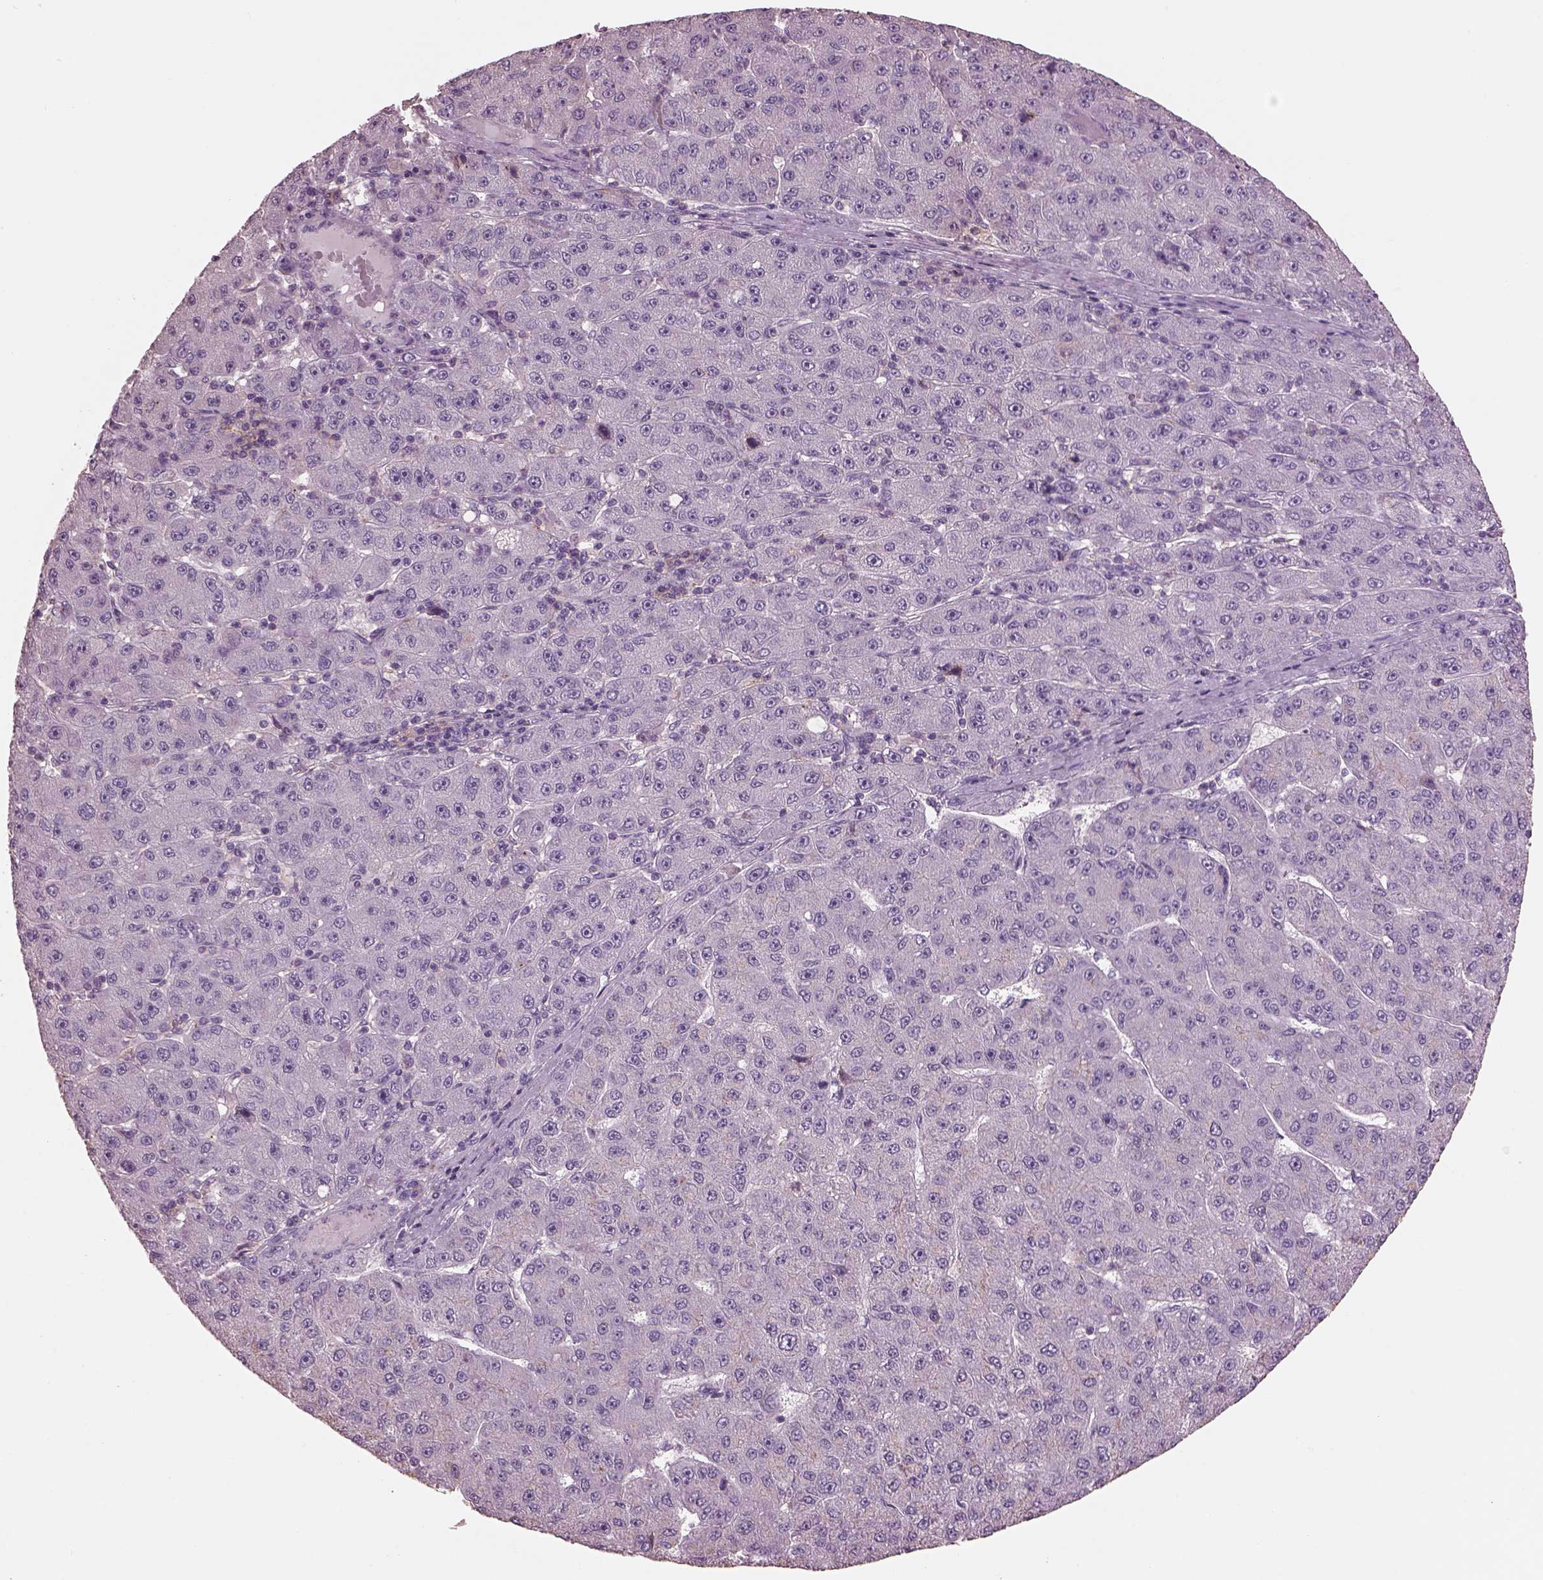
{"staining": {"intensity": "negative", "quantity": "none", "location": "none"}, "tissue": "liver cancer", "cell_type": "Tumor cells", "image_type": "cancer", "snomed": [{"axis": "morphology", "description": "Carcinoma, Hepatocellular, NOS"}, {"axis": "topography", "description": "Liver"}], "caption": "Immunohistochemistry (IHC) image of liver cancer stained for a protein (brown), which demonstrates no staining in tumor cells.", "gene": "SRI", "patient": {"sex": "male", "age": 67}}